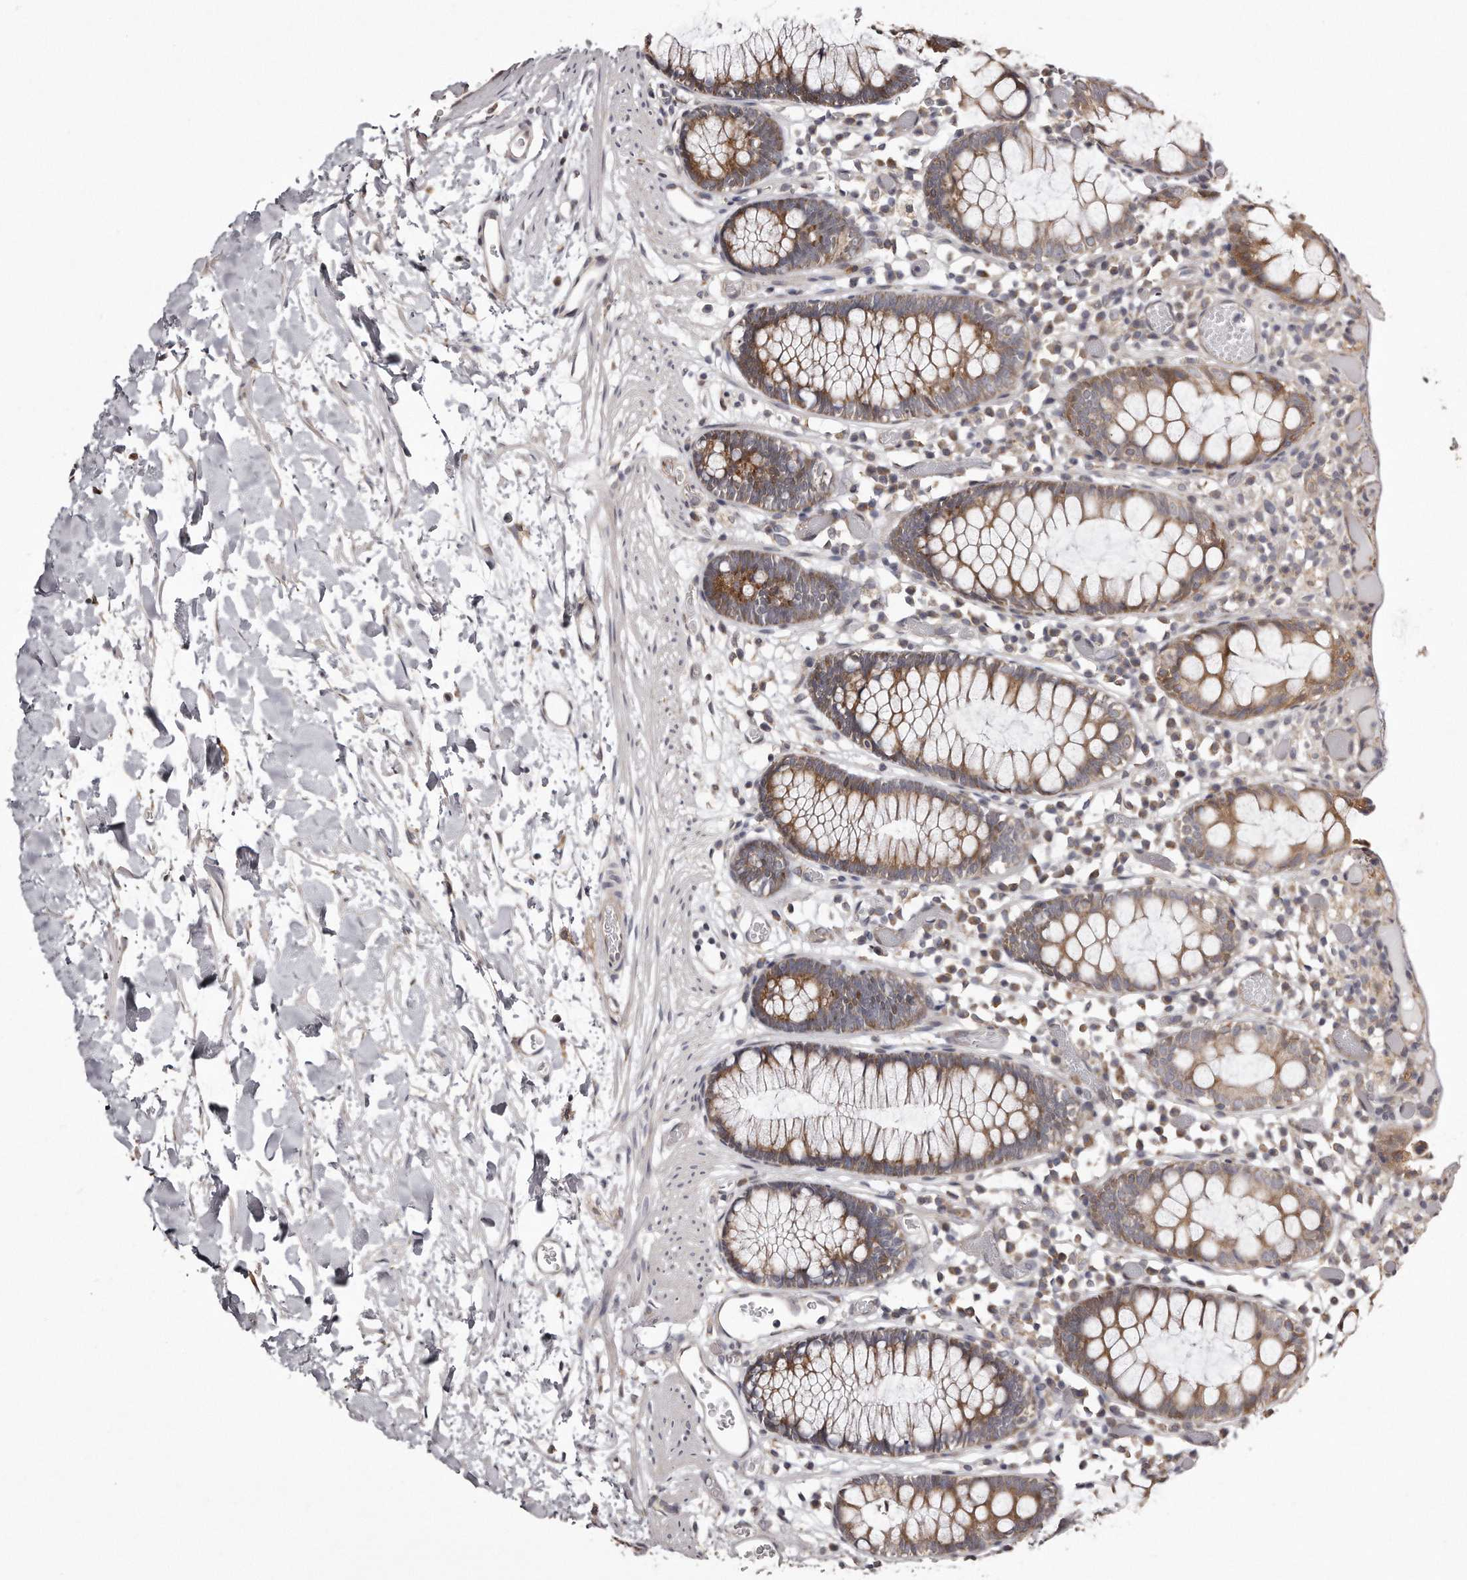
{"staining": {"intensity": "negative", "quantity": "none", "location": "none"}, "tissue": "colon", "cell_type": "Endothelial cells", "image_type": "normal", "snomed": [{"axis": "morphology", "description": "Normal tissue, NOS"}, {"axis": "topography", "description": "Colon"}], "caption": "The IHC photomicrograph has no significant staining in endothelial cells of colon. (DAB (3,3'-diaminobenzidine) IHC with hematoxylin counter stain).", "gene": "TRAPPC14", "patient": {"sex": "male", "age": 14}}